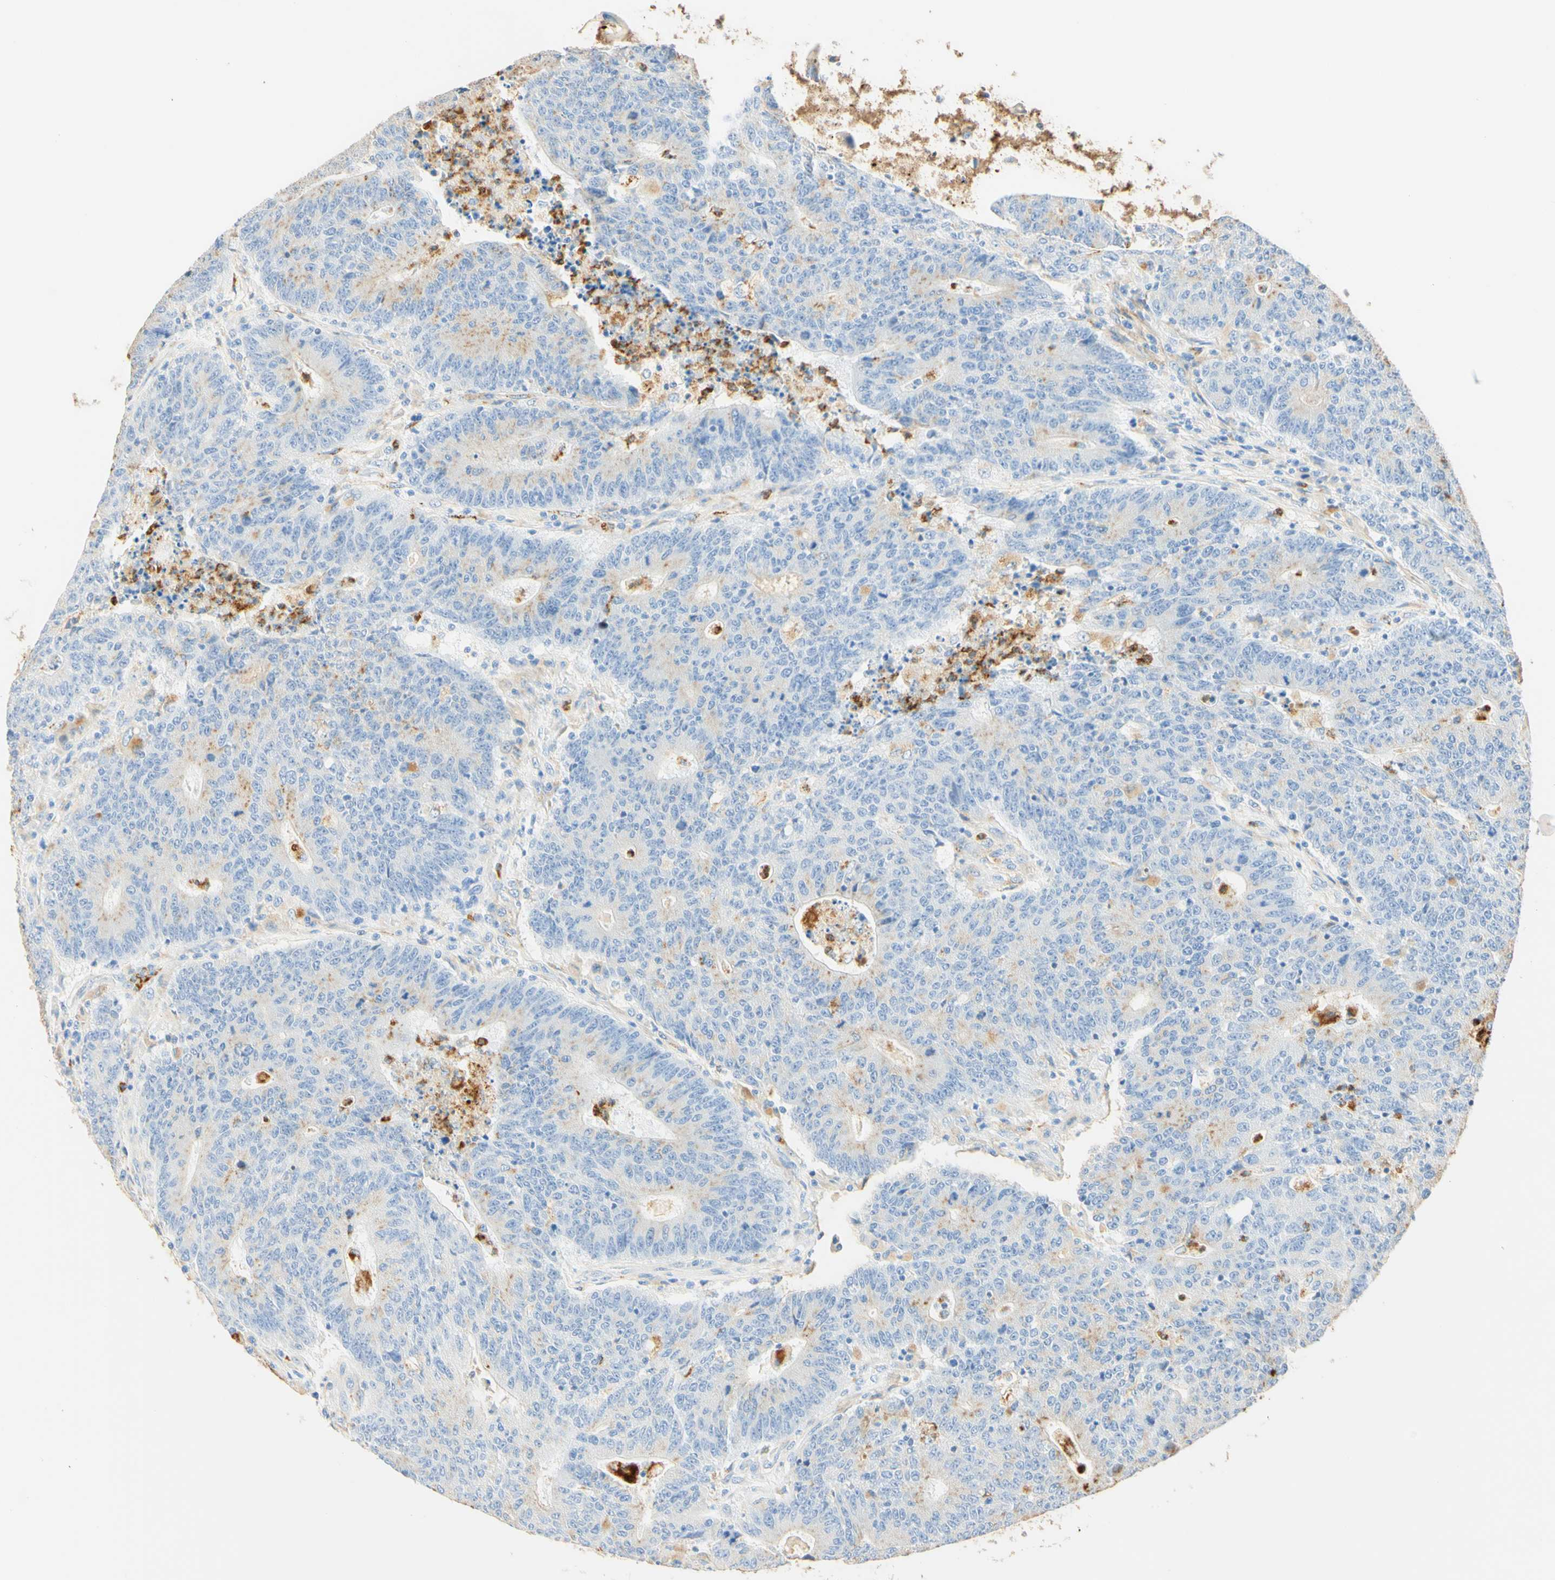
{"staining": {"intensity": "weak", "quantity": "<25%", "location": "cytoplasmic/membranous"}, "tissue": "colorectal cancer", "cell_type": "Tumor cells", "image_type": "cancer", "snomed": [{"axis": "morphology", "description": "Normal tissue, NOS"}, {"axis": "morphology", "description": "Adenocarcinoma, NOS"}, {"axis": "topography", "description": "Colon"}], "caption": "This is a histopathology image of IHC staining of adenocarcinoma (colorectal), which shows no expression in tumor cells. (Stains: DAB immunohistochemistry (IHC) with hematoxylin counter stain, Microscopy: brightfield microscopy at high magnification).", "gene": "CD63", "patient": {"sex": "female", "age": 75}}